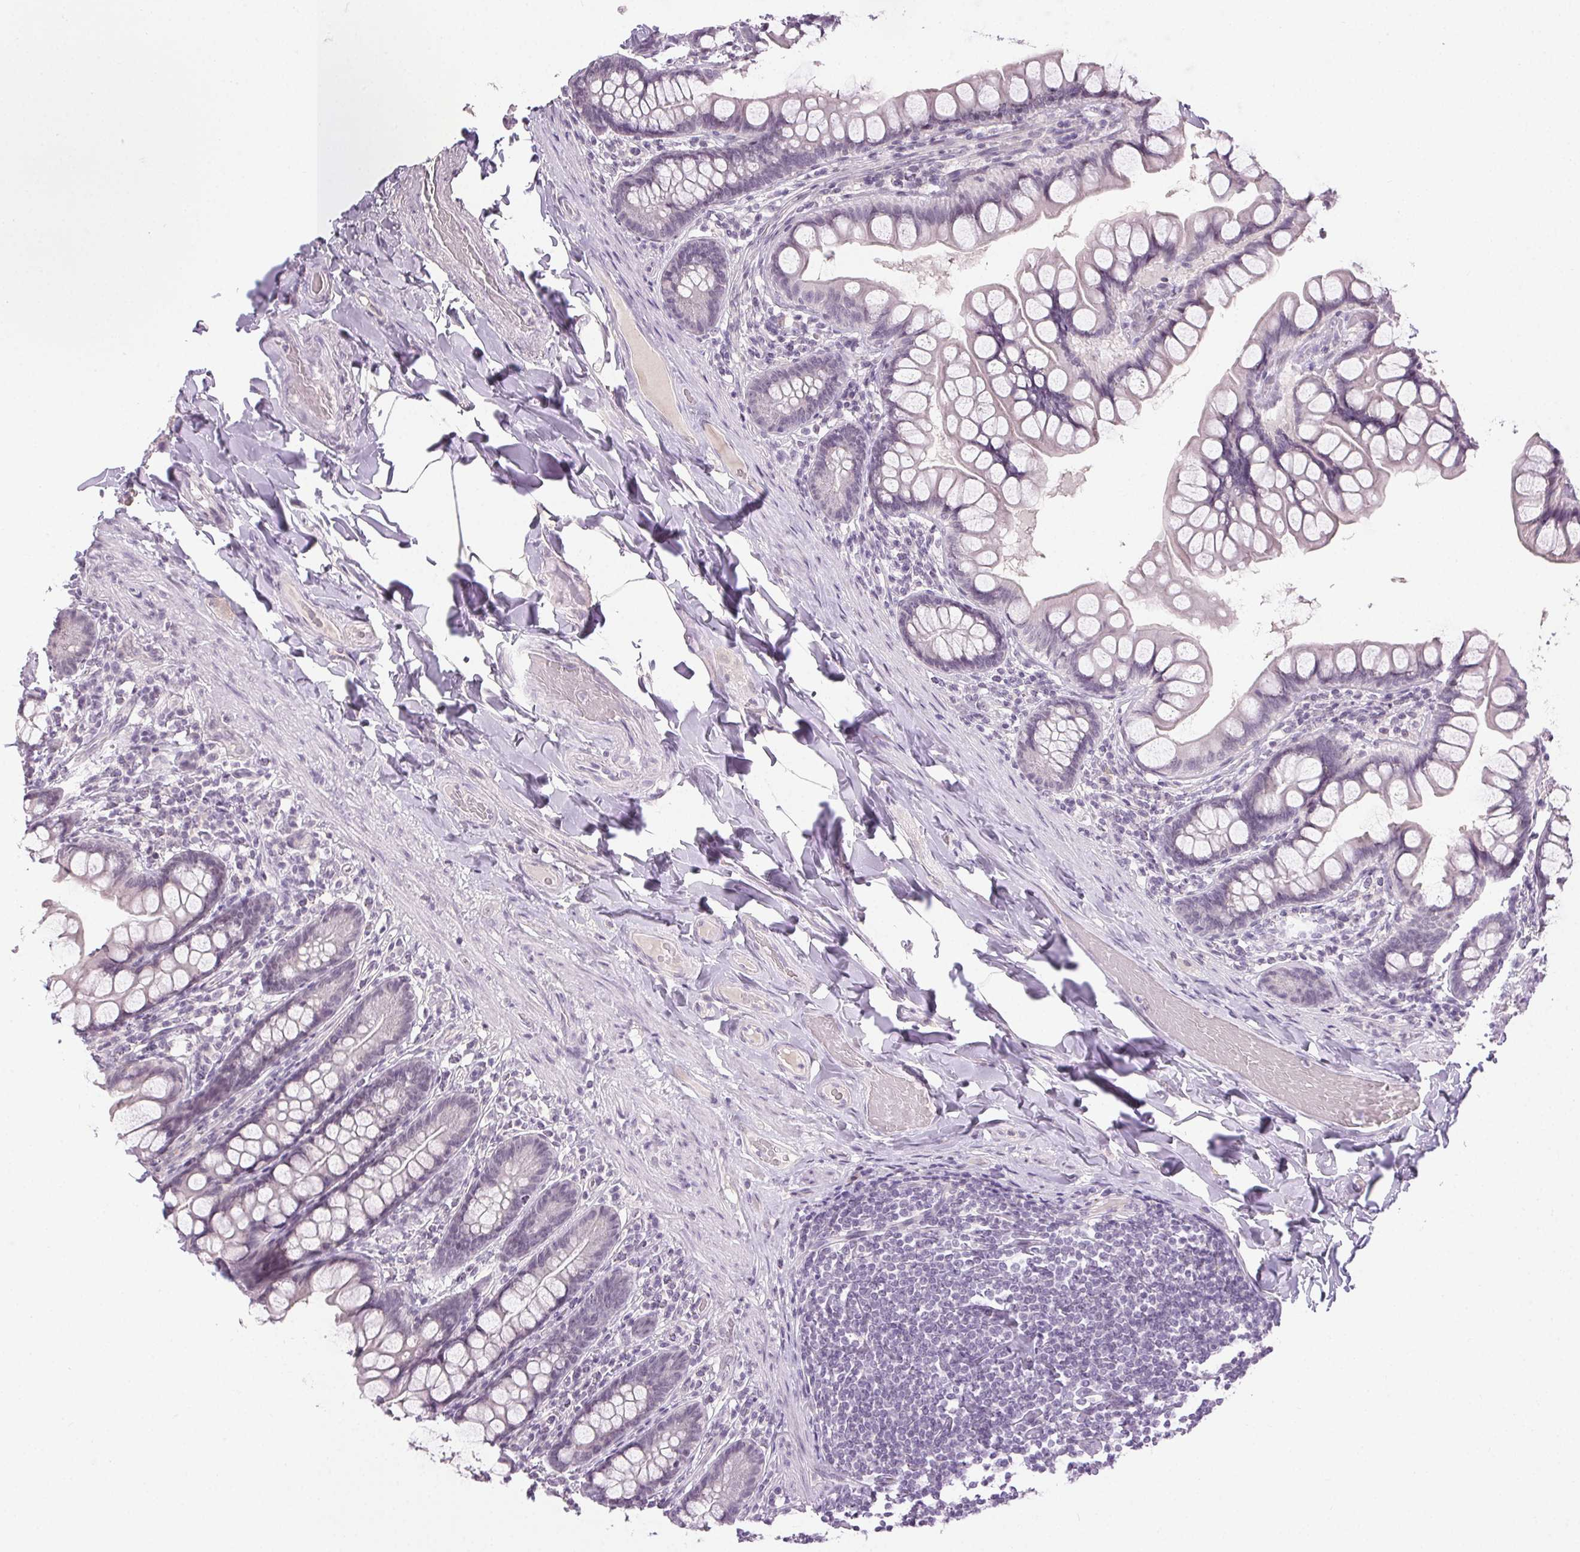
{"staining": {"intensity": "negative", "quantity": "none", "location": "none"}, "tissue": "small intestine", "cell_type": "Glandular cells", "image_type": "normal", "snomed": [{"axis": "morphology", "description": "Normal tissue, NOS"}, {"axis": "topography", "description": "Small intestine"}], "caption": "Immunohistochemistry of benign human small intestine demonstrates no positivity in glandular cells.", "gene": "FAM168A", "patient": {"sex": "male", "age": 70}}